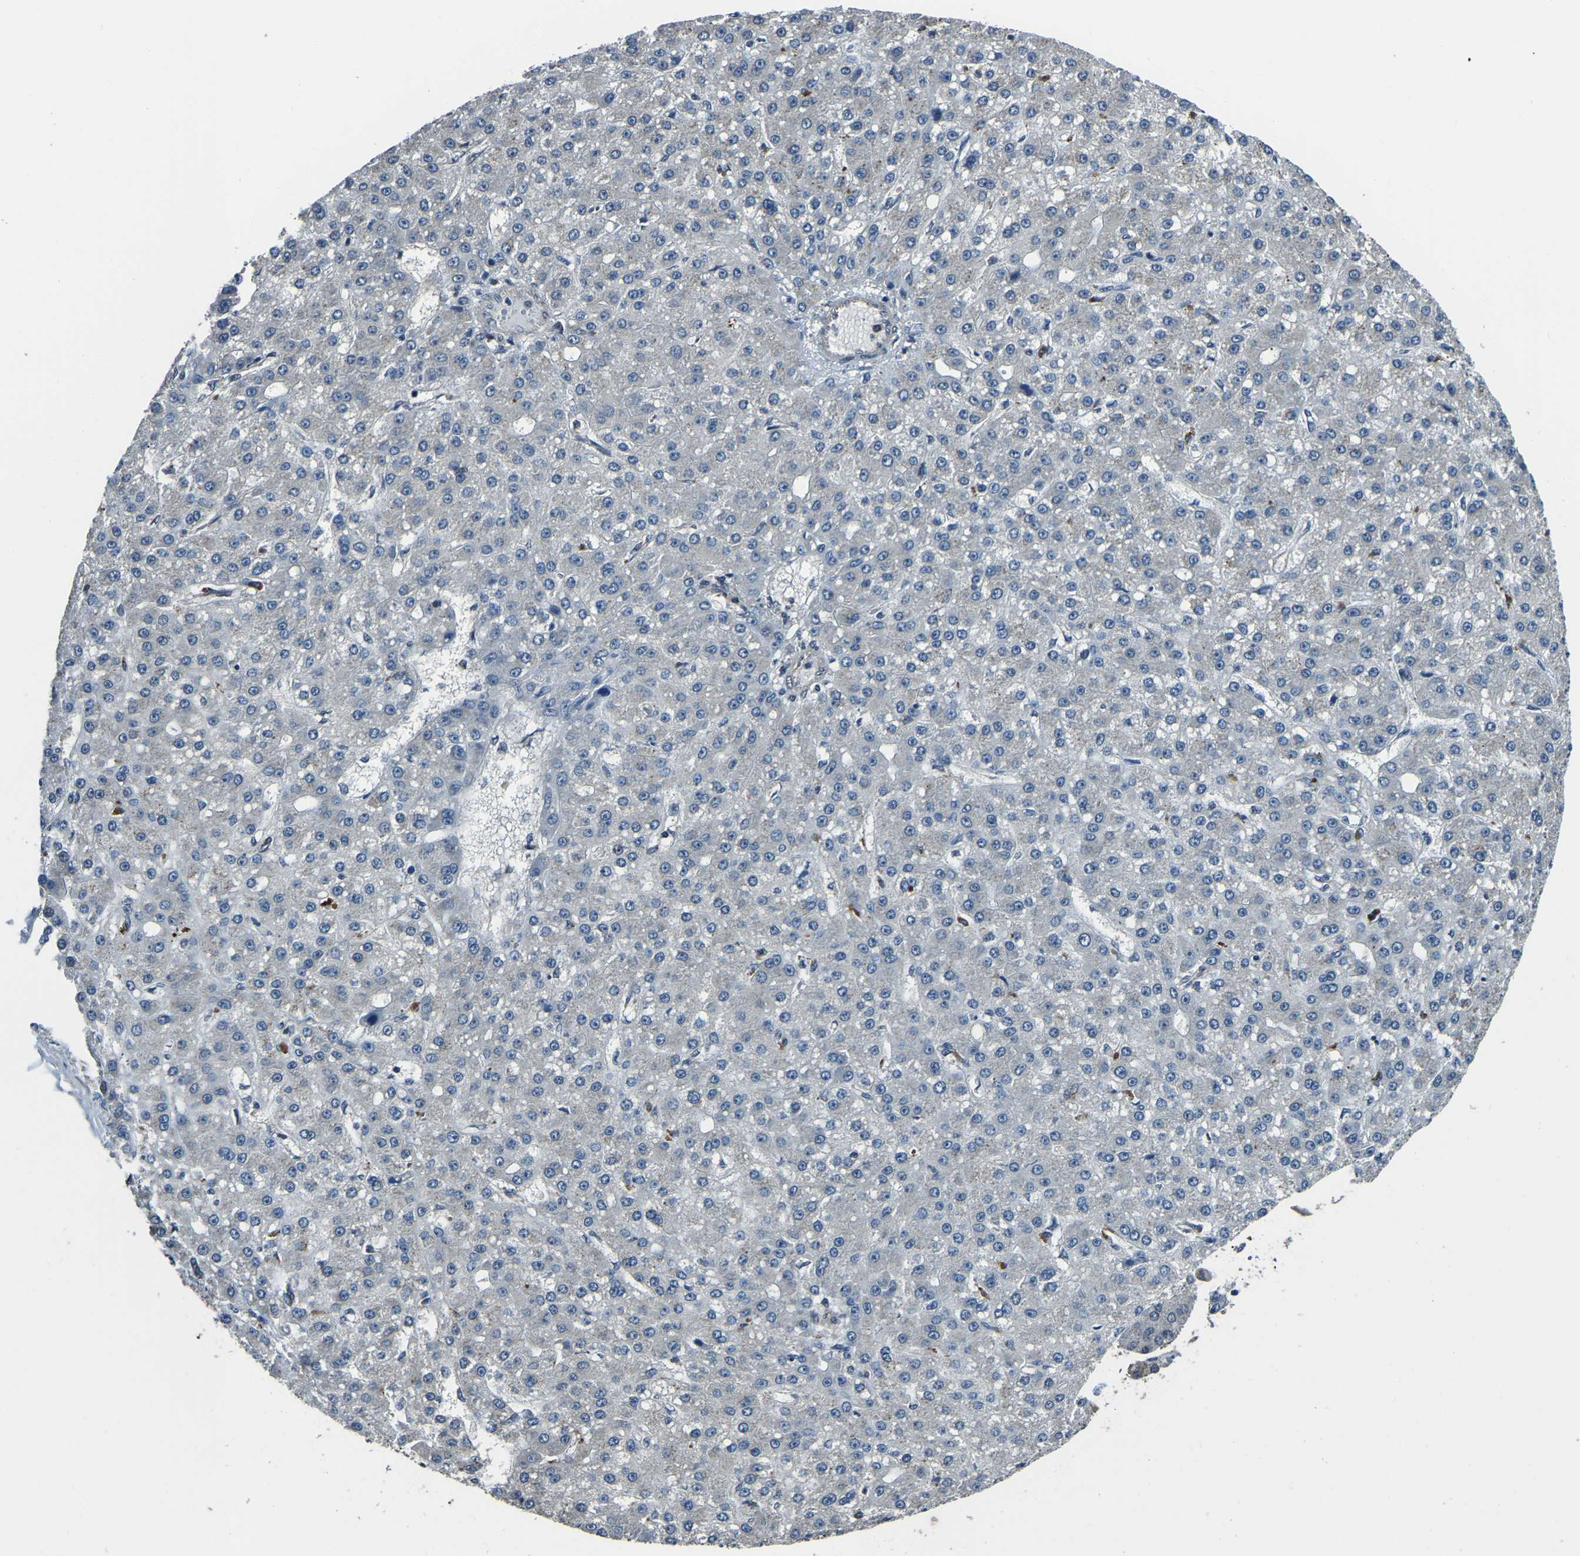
{"staining": {"intensity": "negative", "quantity": "none", "location": "none"}, "tissue": "liver cancer", "cell_type": "Tumor cells", "image_type": "cancer", "snomed": [{"axis": "morphology", "description": "Carcinoma, Hepatocellular, NOS"}, {"axis": "topography", "description": "Liver"}], "caption": "The micrograph reveals no staining of tumor cells in liver cancer (hepatocellular carcinoma).", "gene": "ANKIB1", "patient": {"sex": "male", "age": 67}}